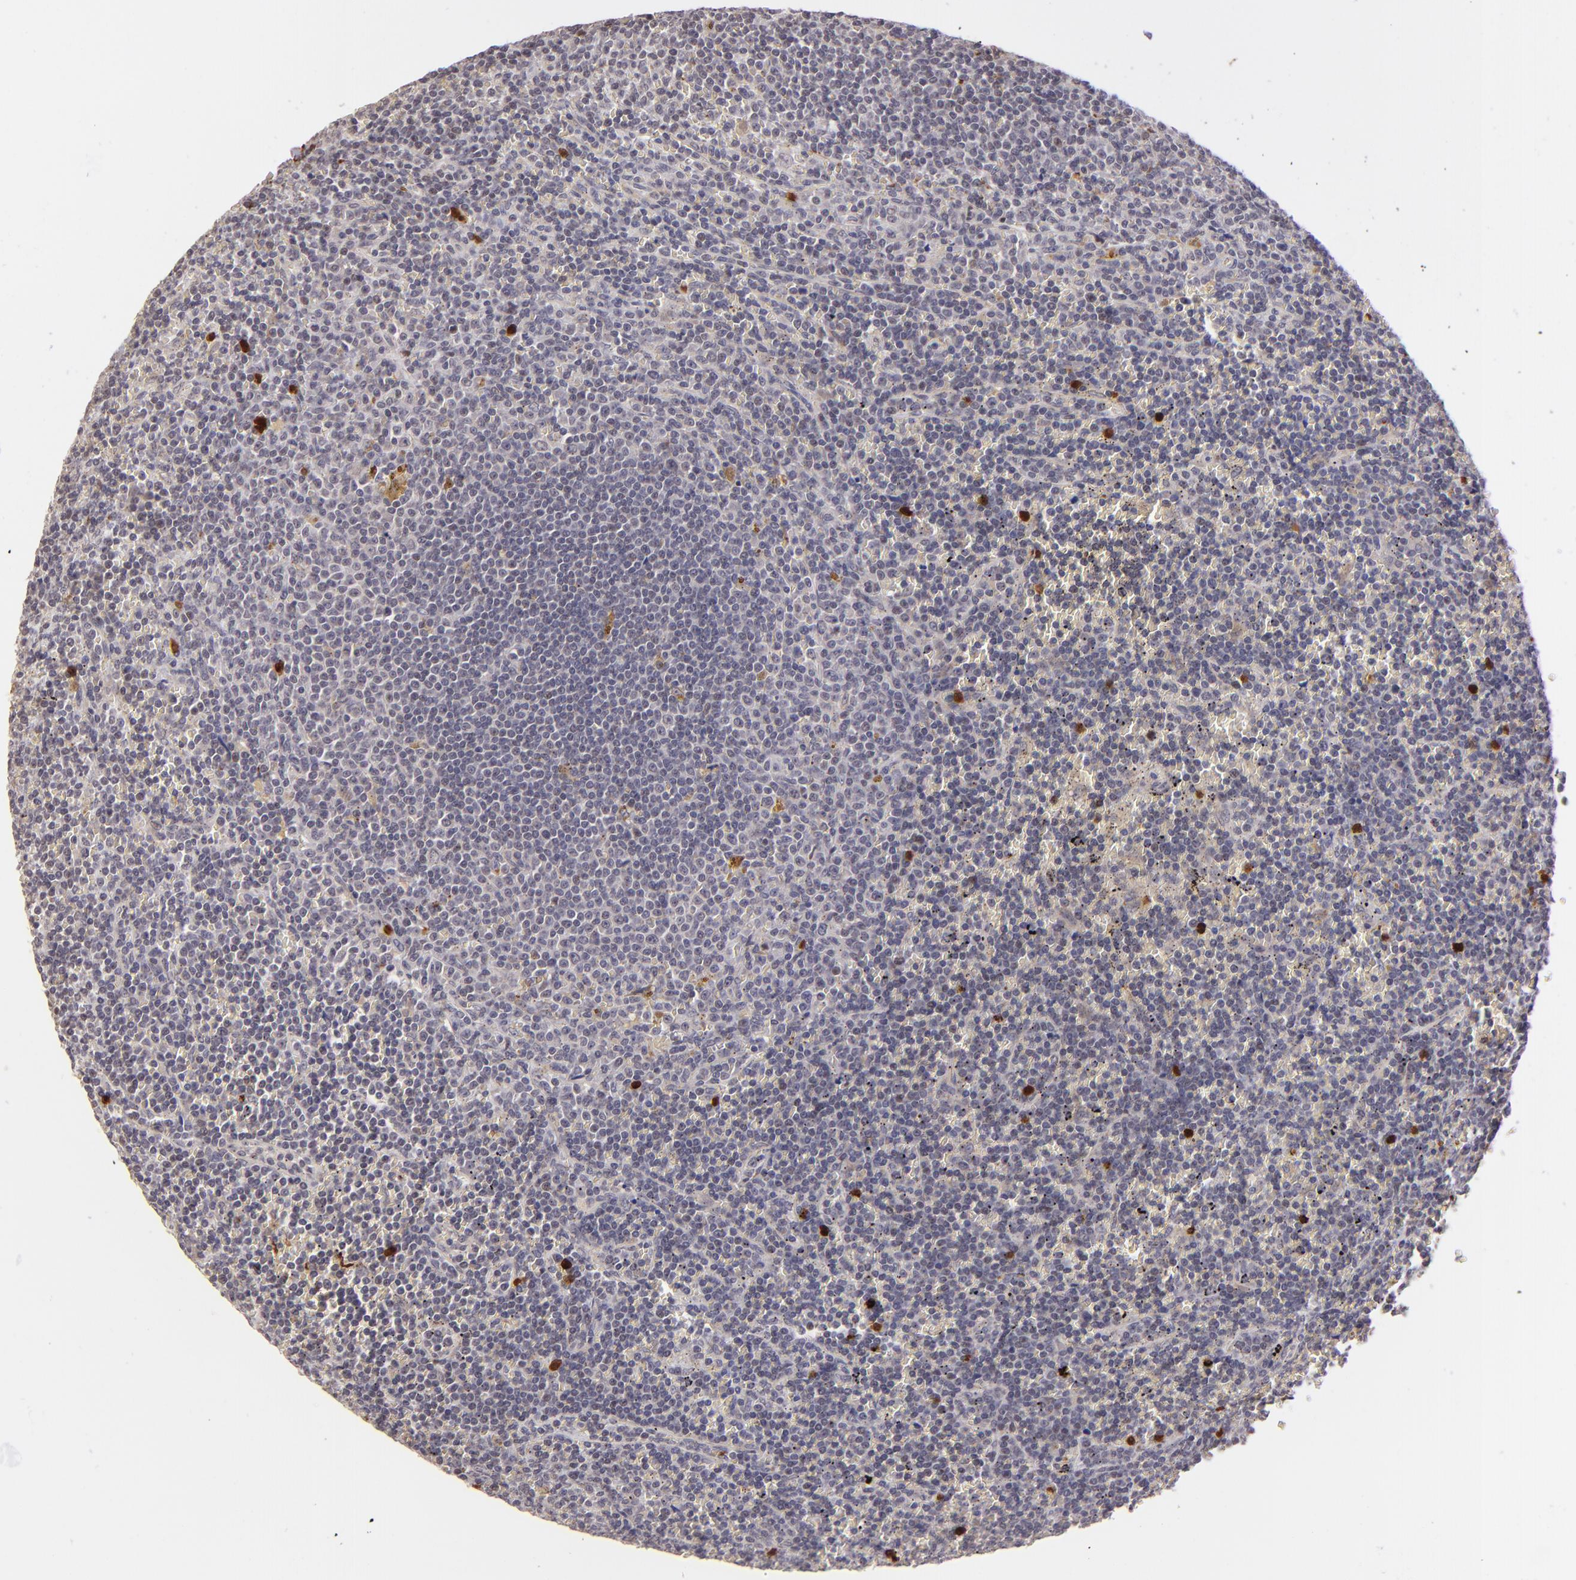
{"staining": {"intensity": "negative", "quantity": "none", "location": "none"}, "tissue": "lymphoma", "cell_type": "Tumor cells", "image_type": "cancer", "snomed": [{"axis": "morphology", "description": "Malignant lymphoma, non-Hodgkin's type, Low grade"}, {"axis": "topography", "description": "Spleen"}], "caption": "Tumor cells are negative for brown protein staining in lymphoma.", "gene": "RXRG", "patient": {"sex": "male", "age": 80}}